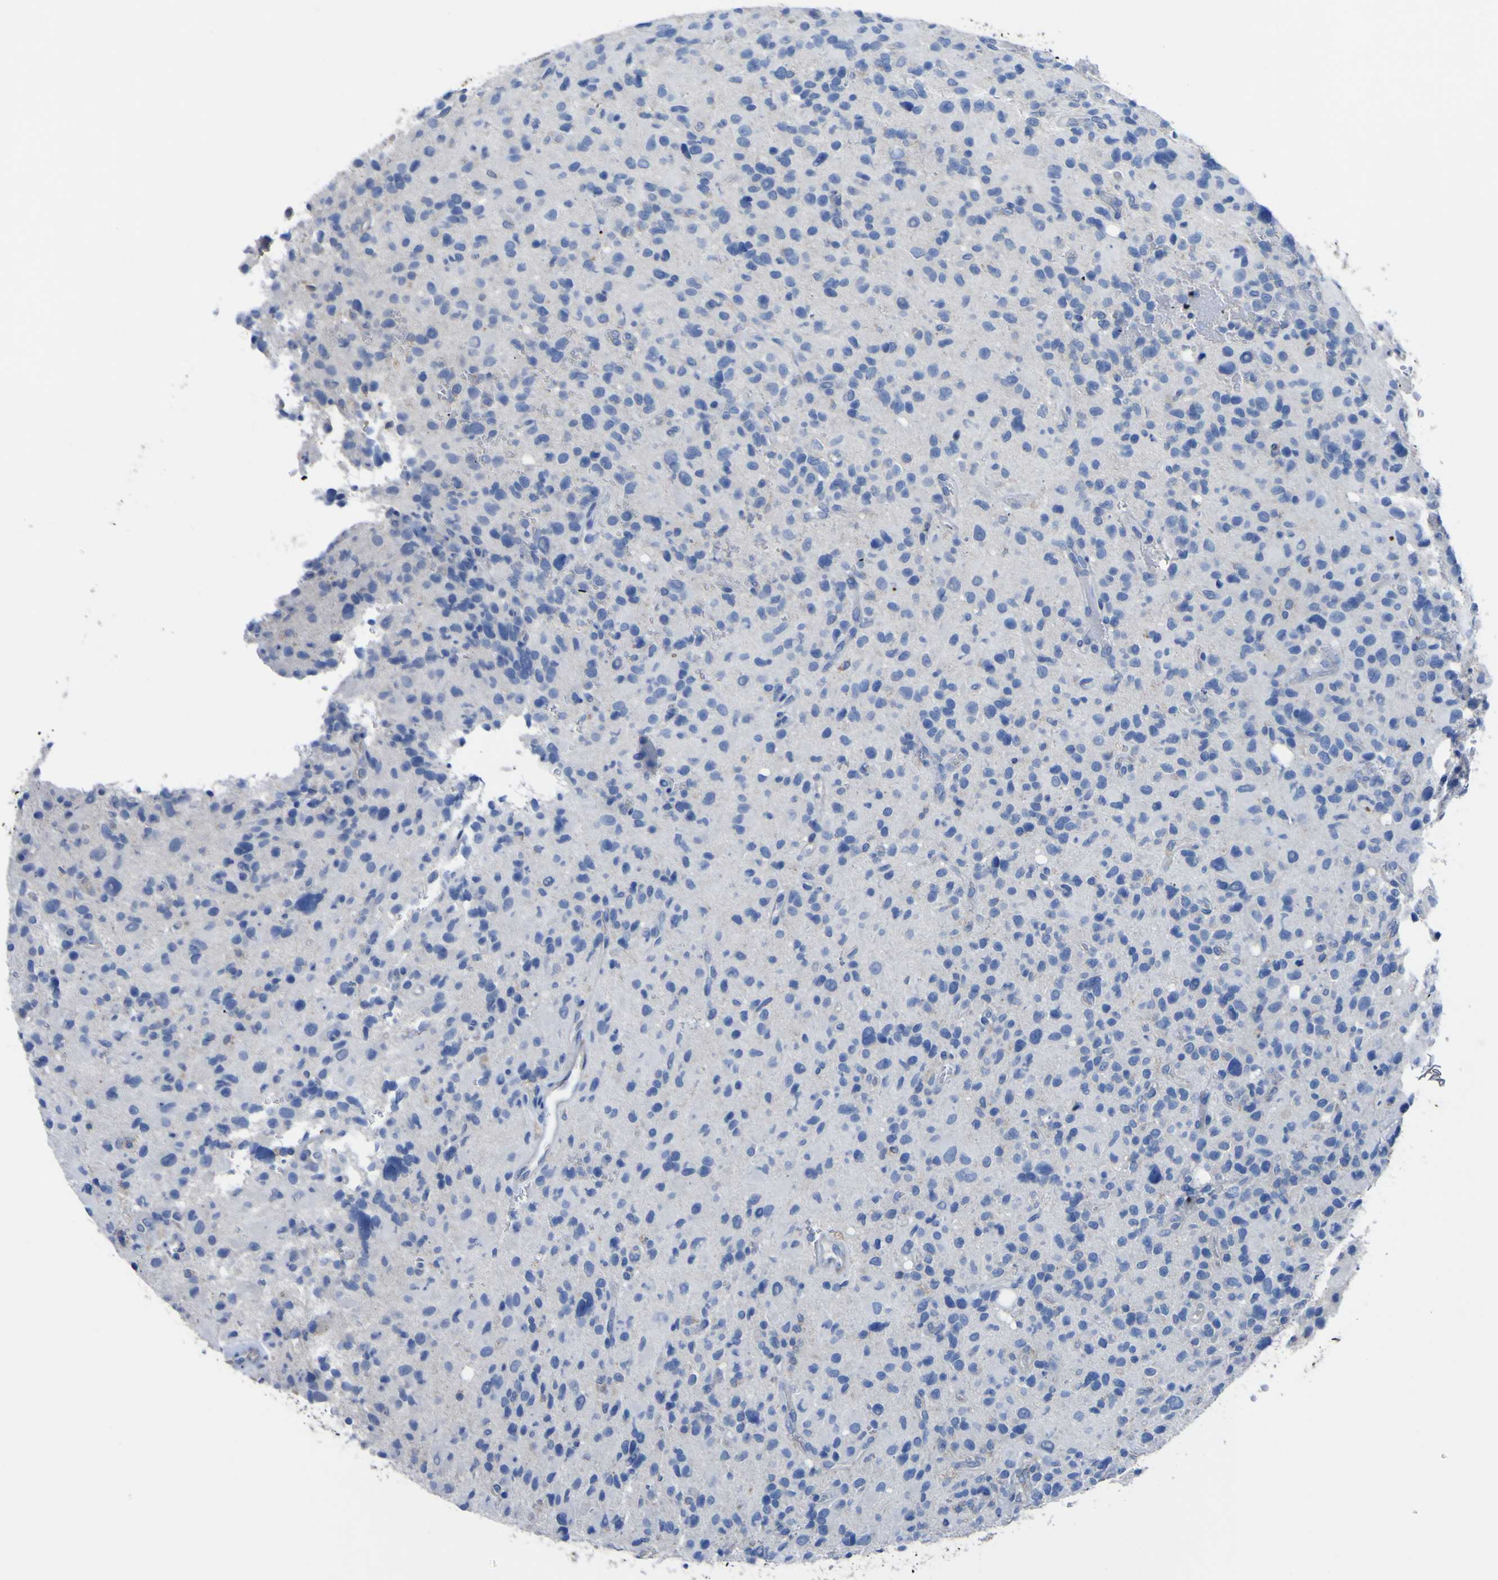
{"staining": {"intensity": "negative", "quantity": "none", "location": "none"}, "tissue": "glioma", "cell_type": "Tumor cells", "image_type": "cancer", "snomed": [{"axis": "morphology", "description": "Glioma, malignant, High grade"}, {"axis": "topography", "description": "Brain"}], "caption": "A histopathology image of malignant glioma (high-grade) stained for a protein demonstrates no brown staining in tumor cells. Nuclei are stained in blue.", "gene": "AGO4", "patient": {"sex": "male", "age": 48}}